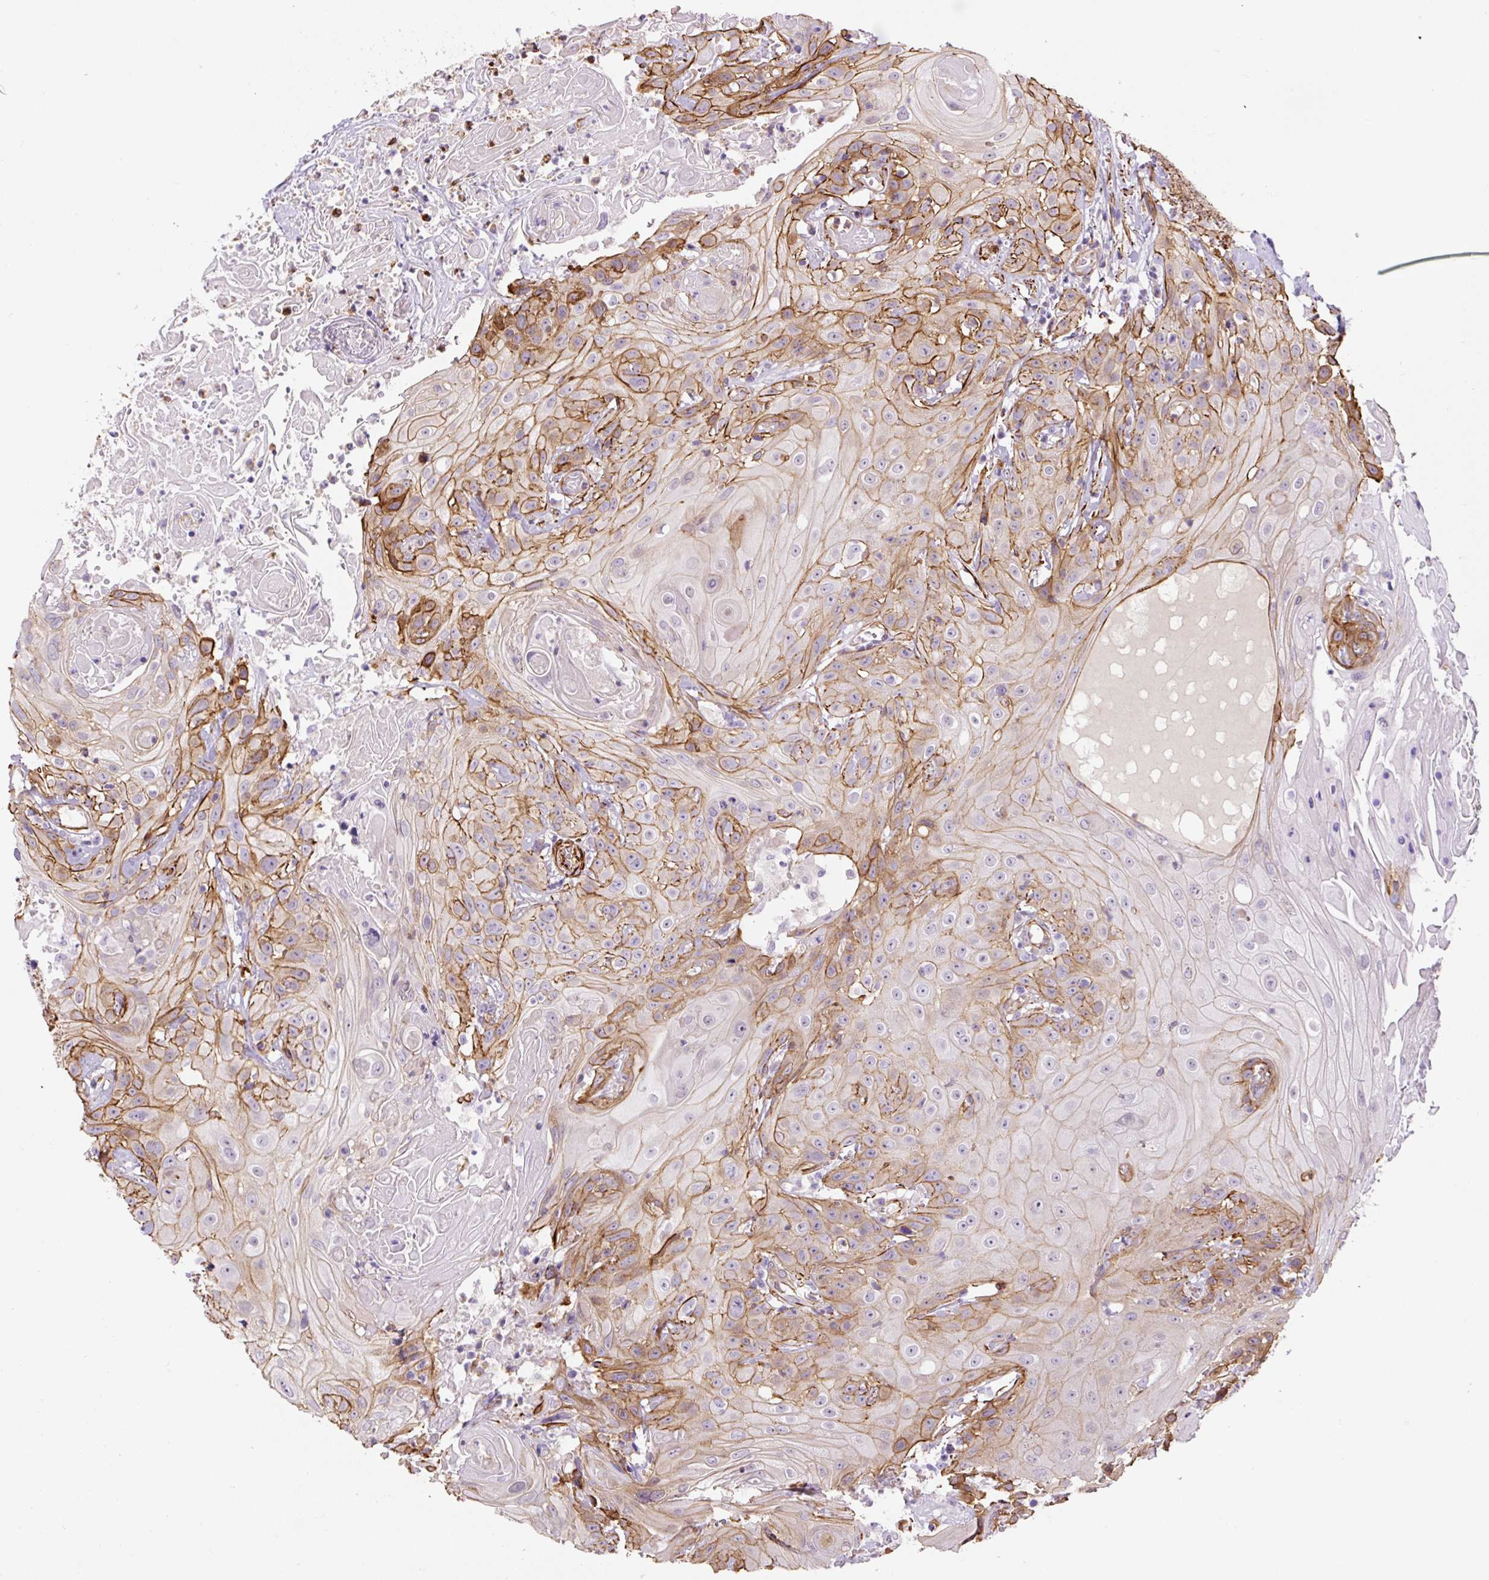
{"staining": {"intensity": "moderate", "quantity": ">75%", "location": "cytoplasmic/membranous"}, "tissue": "head and neck cancer", "cell_type": "Tumor cells", "image_type": "cancer", "snomed": [{"axis": "morphology", "description": "Squamous cell carcinoma, NOS"}, {"axis": "topography", "description": "Skin"}, {"axis": "topography", "description": "Head-Neck"}], "caption": "There is medium levels of moderate cytoplasmic/membranous positivity in tumor cells of head and neck cancer (squamous cell carcinoma), as demonstrated by immunohistochemical staining (brown color).", "gene": "B3GALT5", "patient": {"sex": "male", "age": 80}}